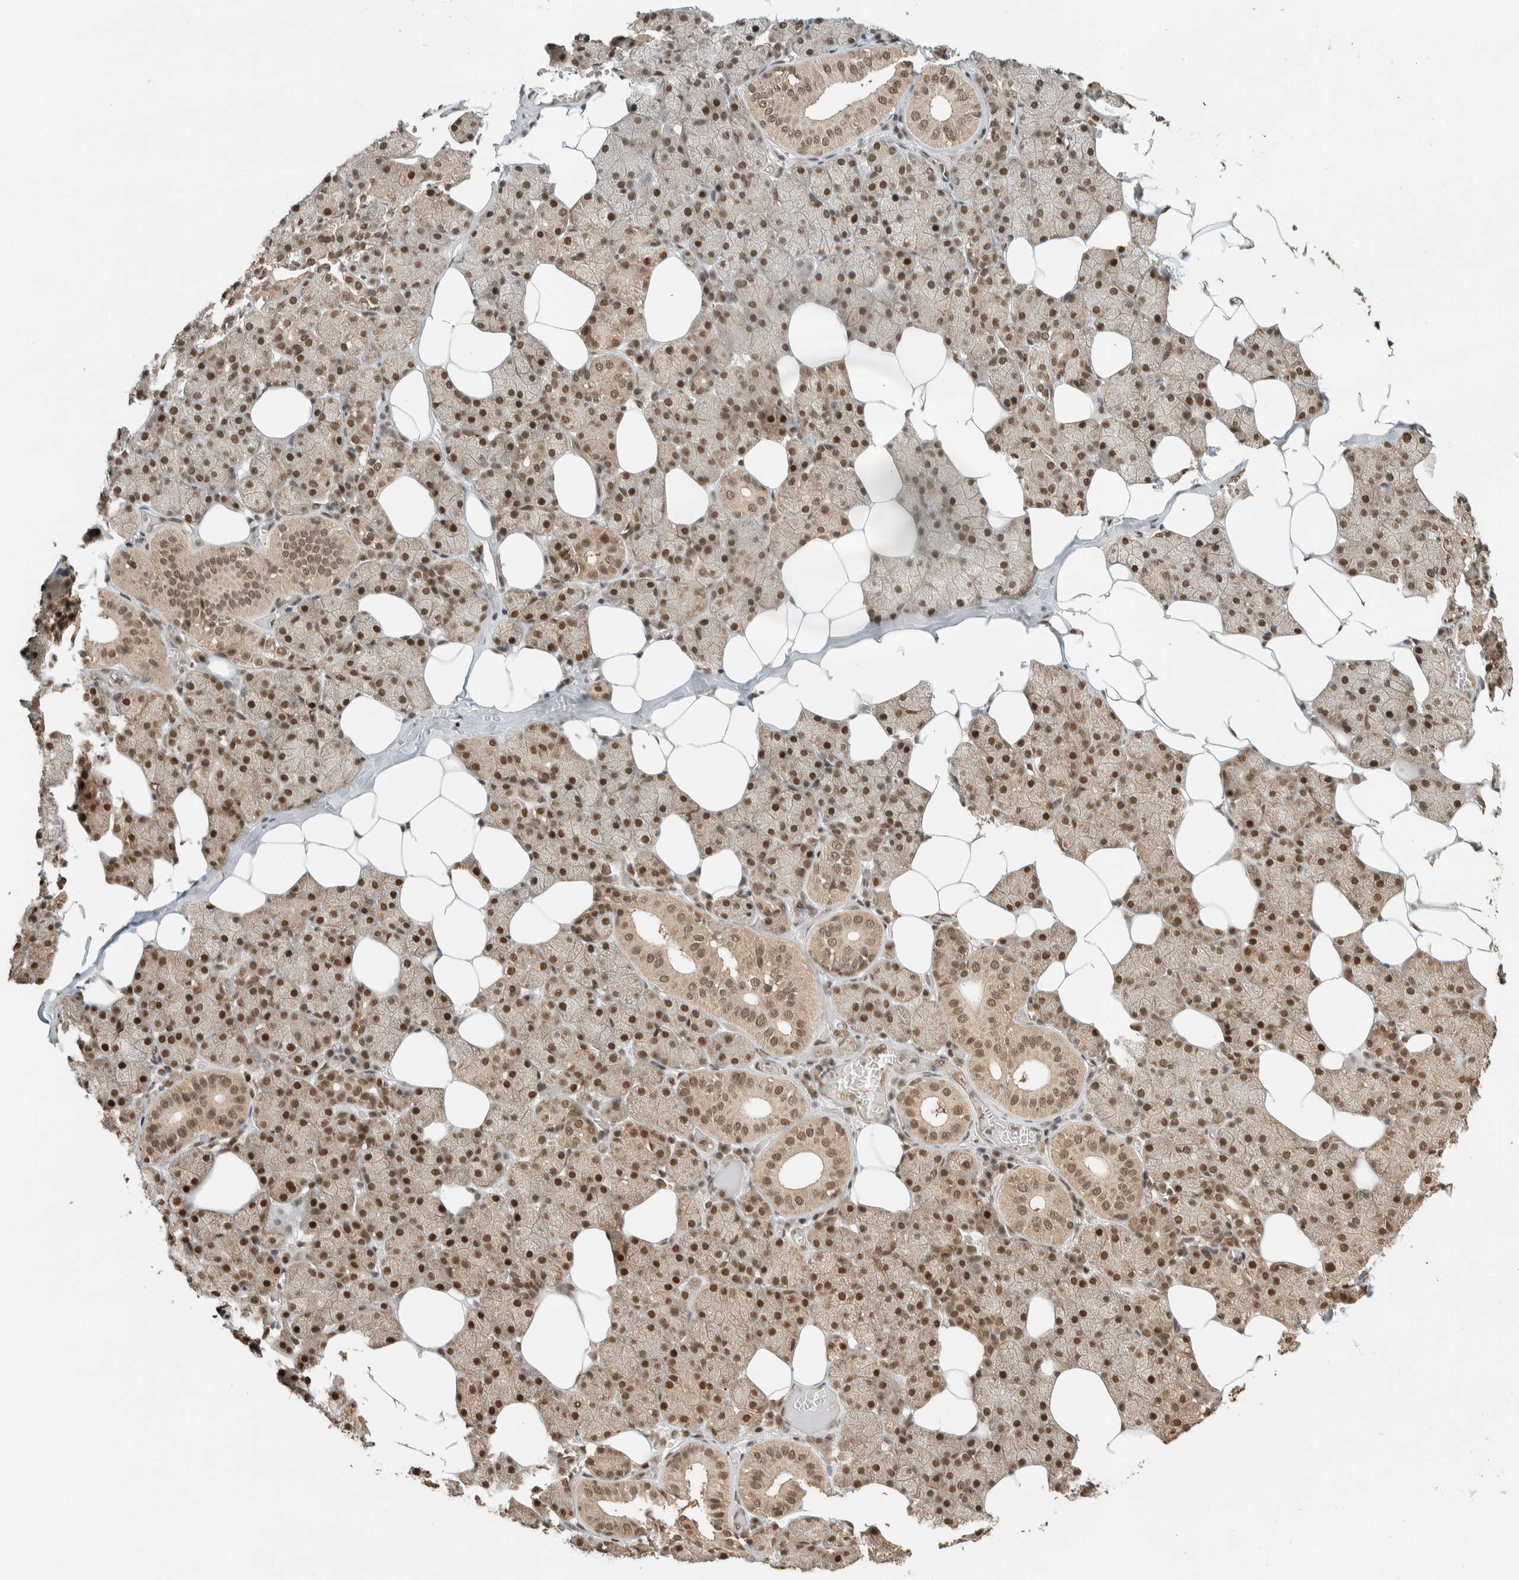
{"staining": {"intensity": "strong", "quantity": ">75%", "location": "nuclear"}, "tissue": "salivary gland", "cell_type": "Glandular cells", "image_type": "normal", "snomed": [{"axis": "morphology", "description": "Normal tissue, NOS"}, {"axis": "topography", "description": "Salivary gland"}], "caption": "IHC staining of normal salivary gland, which demonstrates high levels of strong nuclear staining in about >75% of glandular cells indicating strong nuclear protein expression. The staining was performed using DAB (brown) for protein detection and nuclei were counterstained in hematoxylin (blue).", "gene": "ZBTB2", "patient": {"sex": "female", "age": 33}}